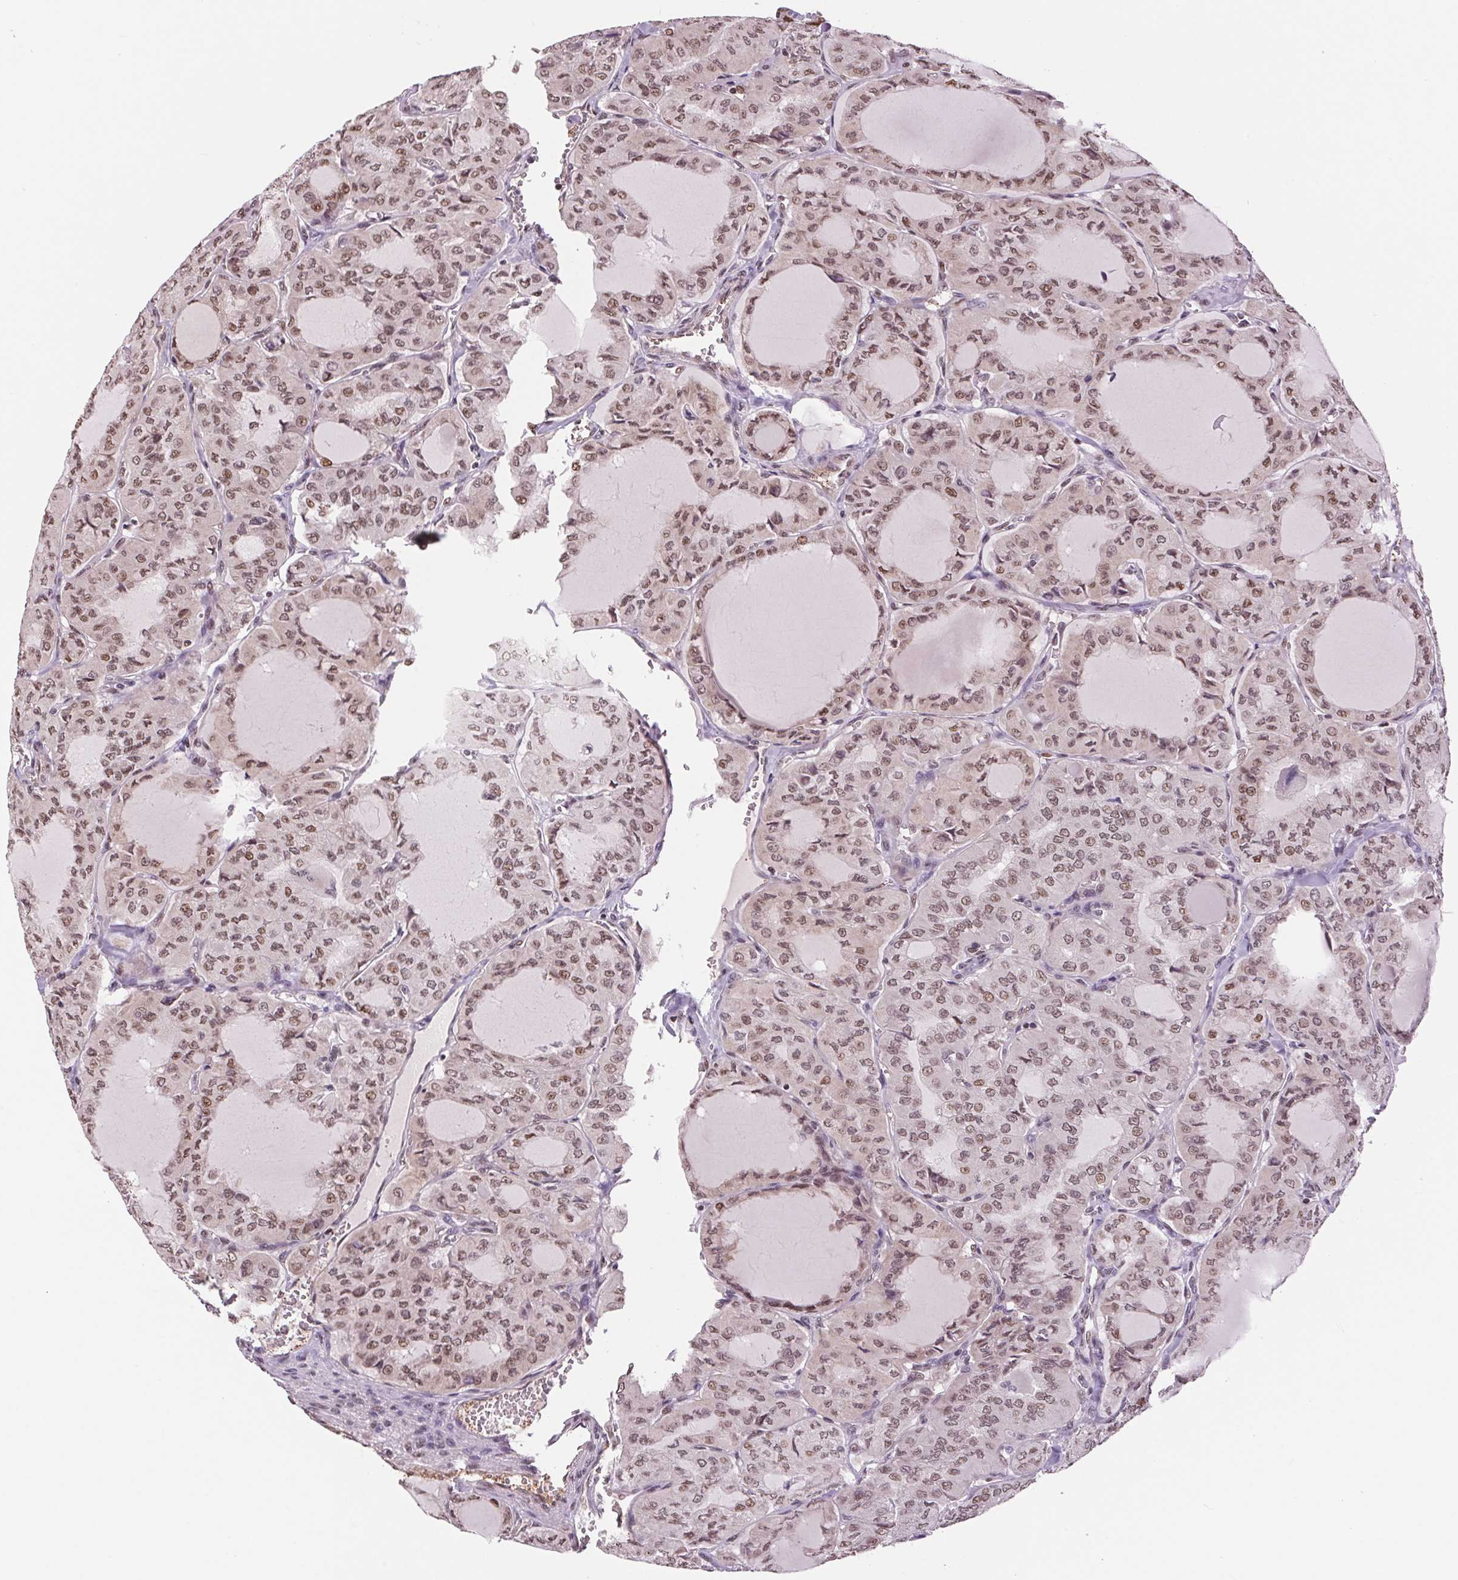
{"staining": {"intensity": "moderate", "quantity": ">75%", "location": "nuclear"}, "tissue": "thyroid cancer", "cell_type": "Tumor cells", "image_type": "cancer", "snomed": [{"axis": "morphology", "description": "Papillary adenocarcinoma, NOS"}, {"axis": "topography", "description": "Thyroid gland"}], "caption": "A micrograph of papillary adenocarcinoma (thyroid) stained for a protein exhibits moderate nuclear brown staining in tumor cells.", "gene": "RAD23A", "patient": {"sex": "male", "age": 20}}